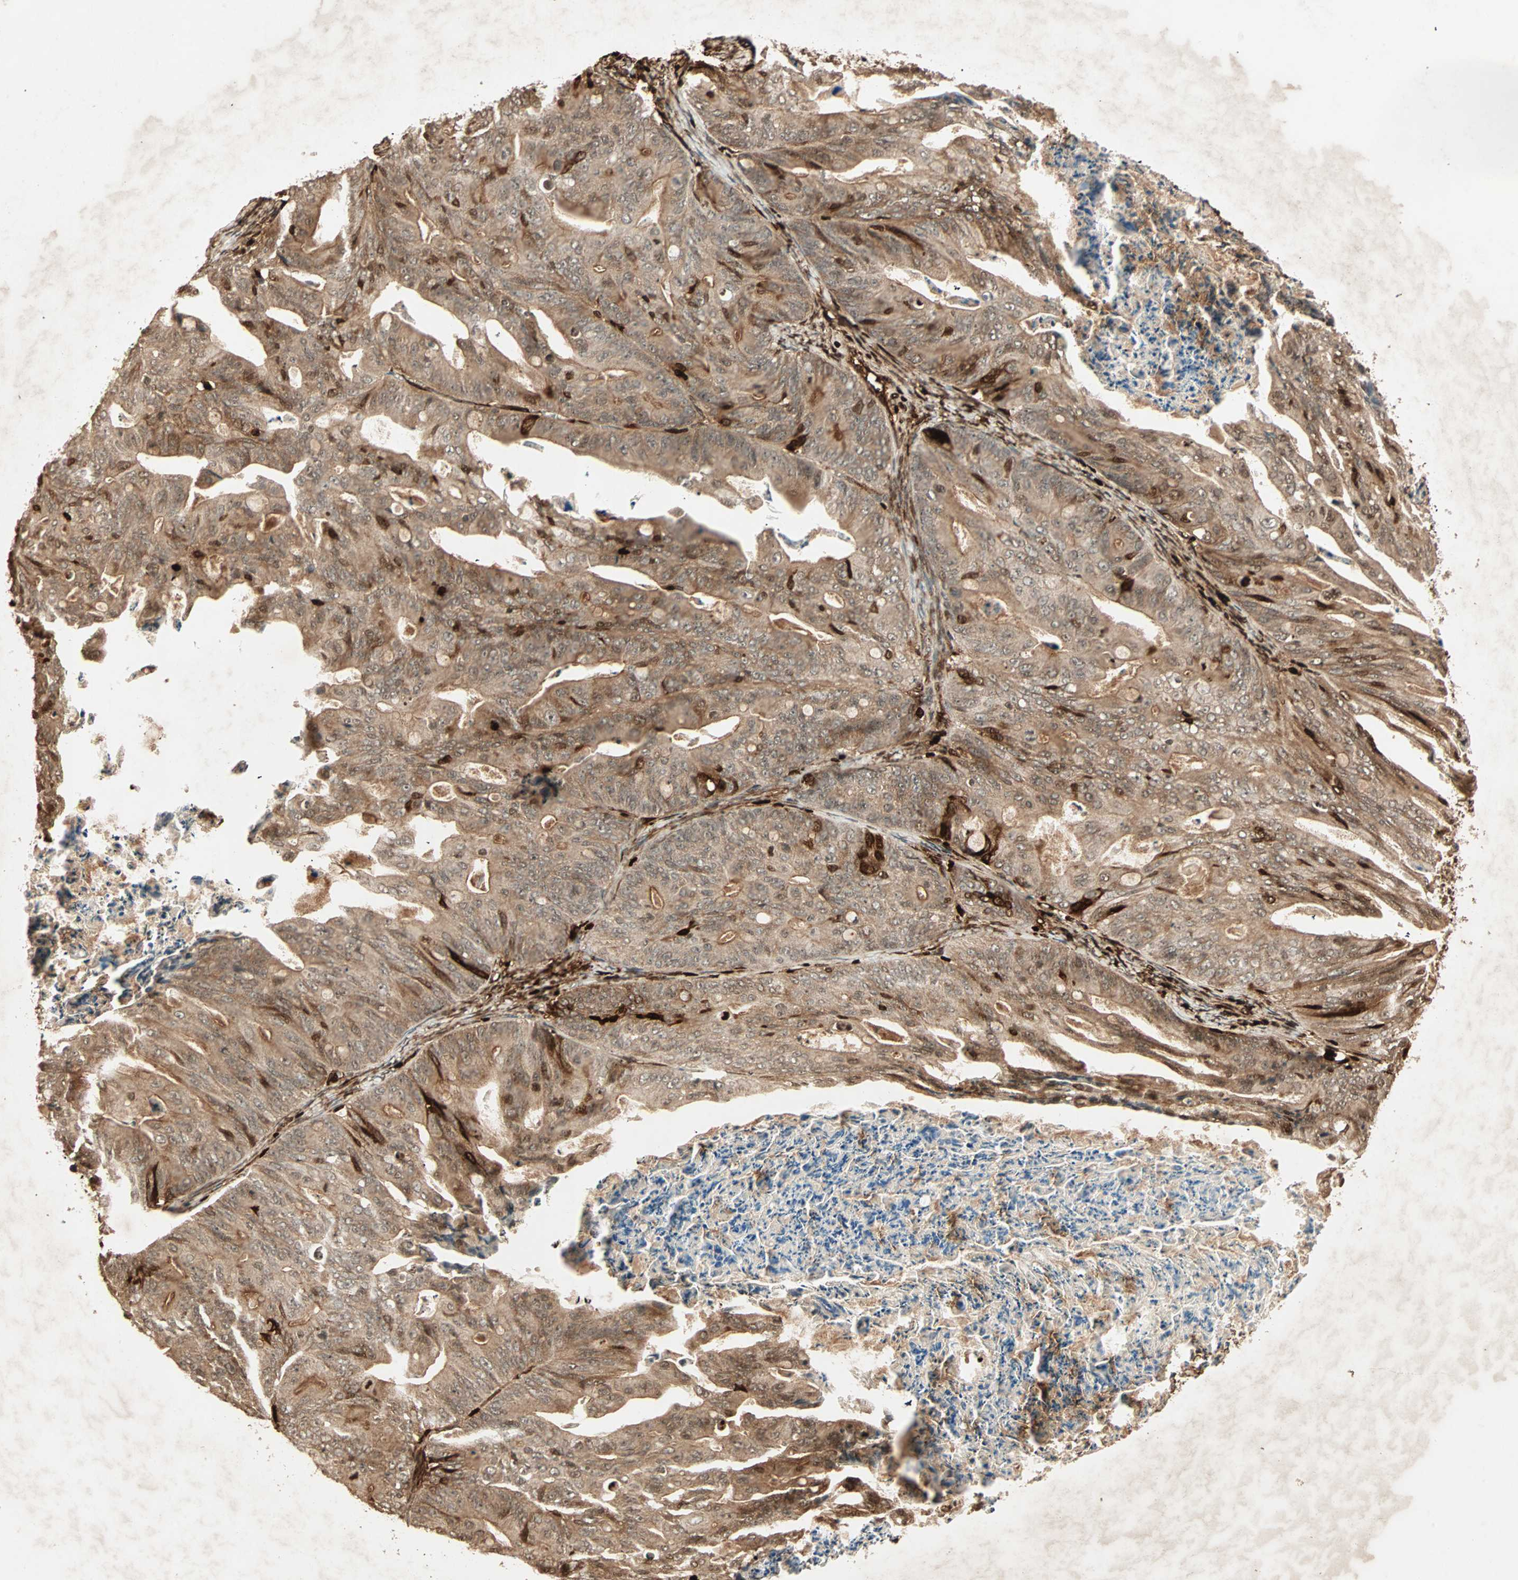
{"staining": {"intensity": "moderate", "quantity": ">75%", "location": "cytoplasmic/membranous"}, "tissue": "ovarian cancer", "cell_type": "Tumor cells", "image_type": "cancer", "snomed": [{"axis": "morphology", "description": "Cystadenocarcinoma, mucinous, NOS"}, {"axis": "topography", "description": "Ovary"}], "caption": "Brown immunohistochemical staining in ovarian cancer exhibits moderate cytoplasmic/membranous staining in approximately >75% of tumor cells.", "gene": "RFFL", "patient": {"sex": "female", "age": 37}}